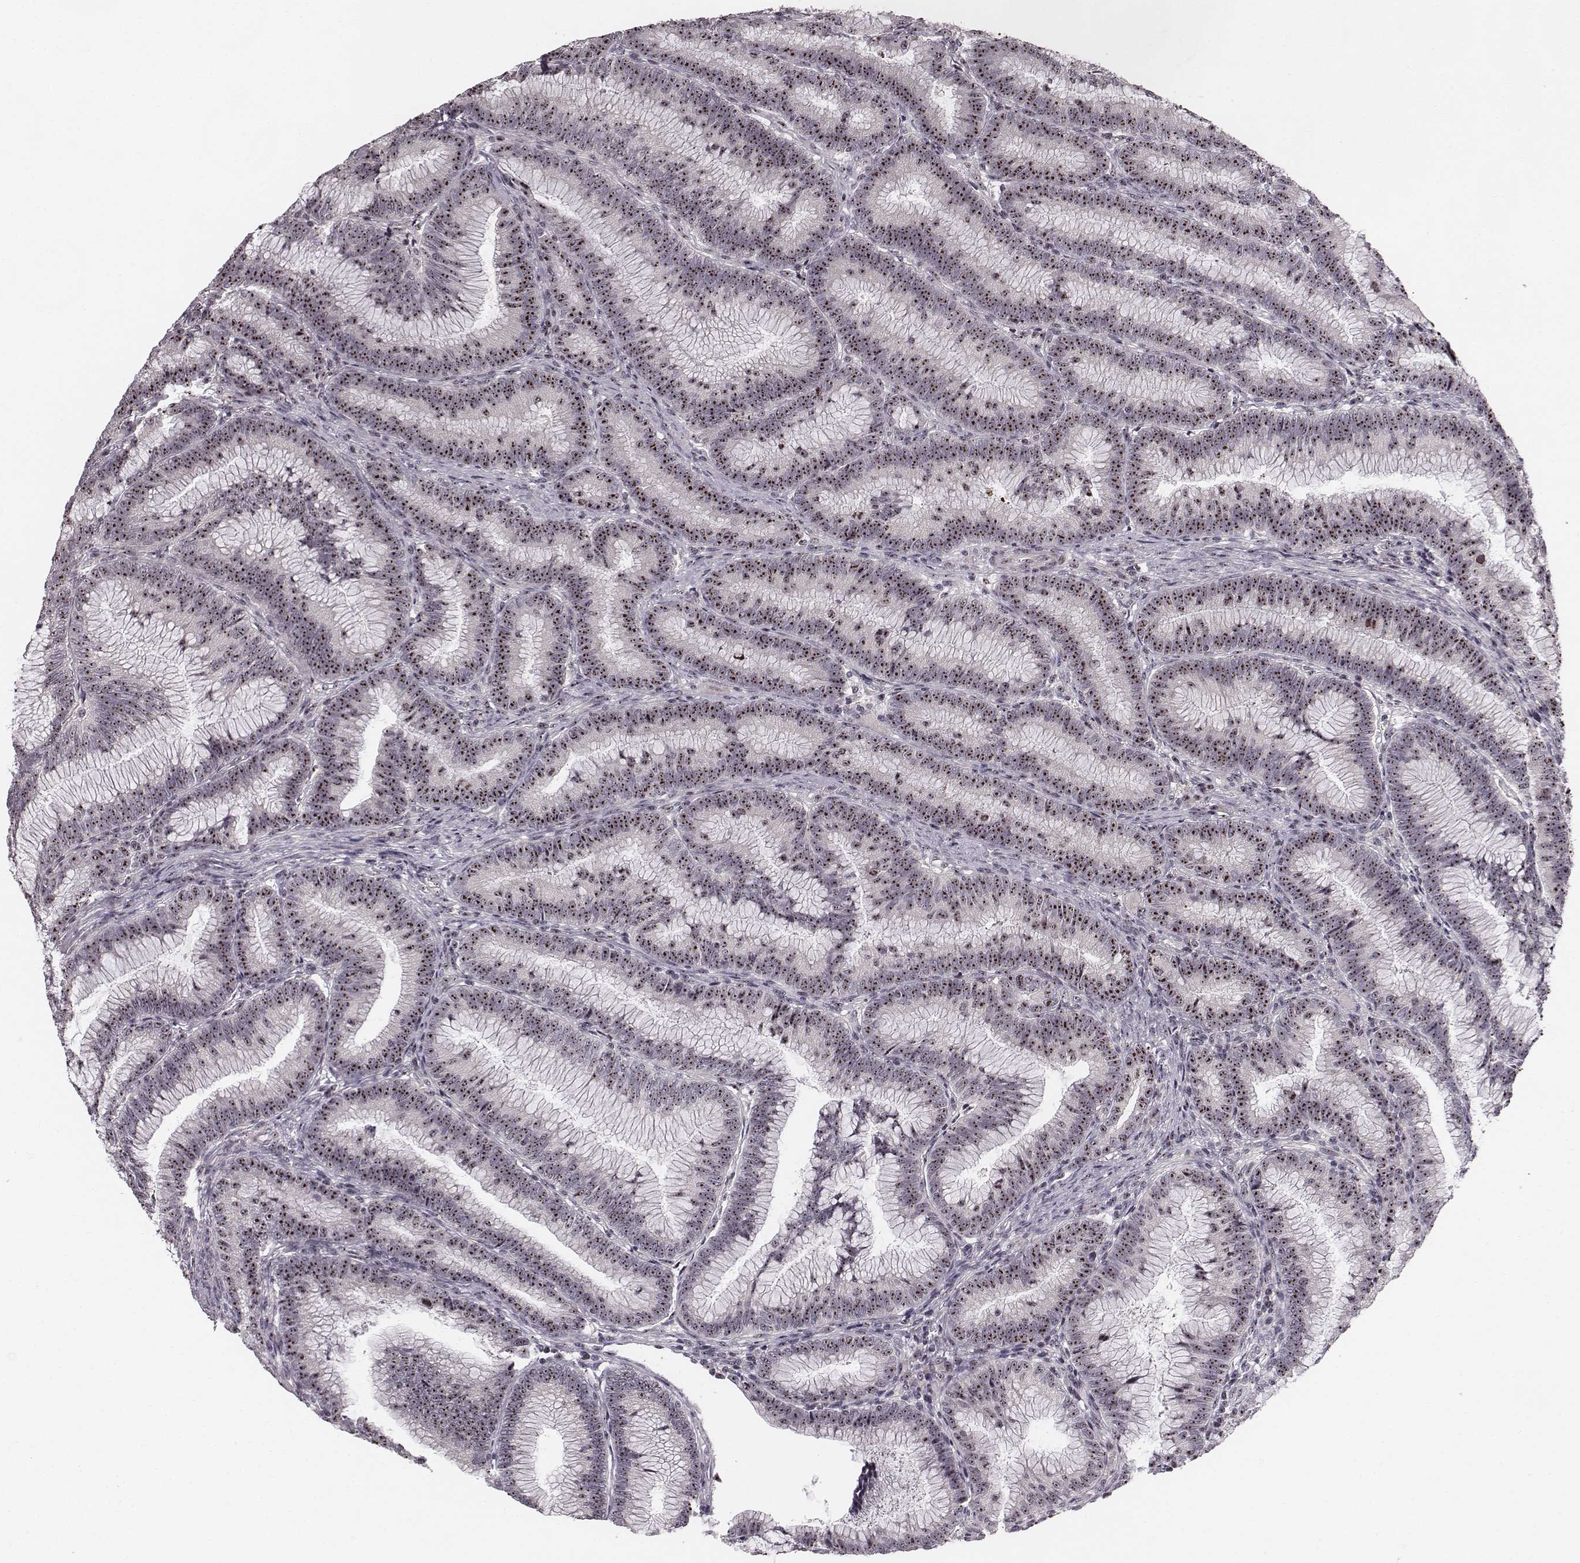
{"staining": {"intensity": "moderate", "quantity": ">75%", "location": "nuclear"}, "tissue": "colorectal cancer", "cell_type": "Tumor cells", "image_type": "cancer", "snomed": [{"axis": "morphology", "description": "Adenocarcinoma, NOS"}, {"axis": "topography", "description": "Colon"}], "caption": "A high-resolution image shows immunohistochemistry (IHC) staining of colorectal cancer, which reveals moderate nuclear positivity in approximately >75% of tumor cells. Immunohistochemistry stains the protein in brown and the nuclei are stained blue.", "gene": "NOP56", "patient": {"sex": "female", "age": 78}}